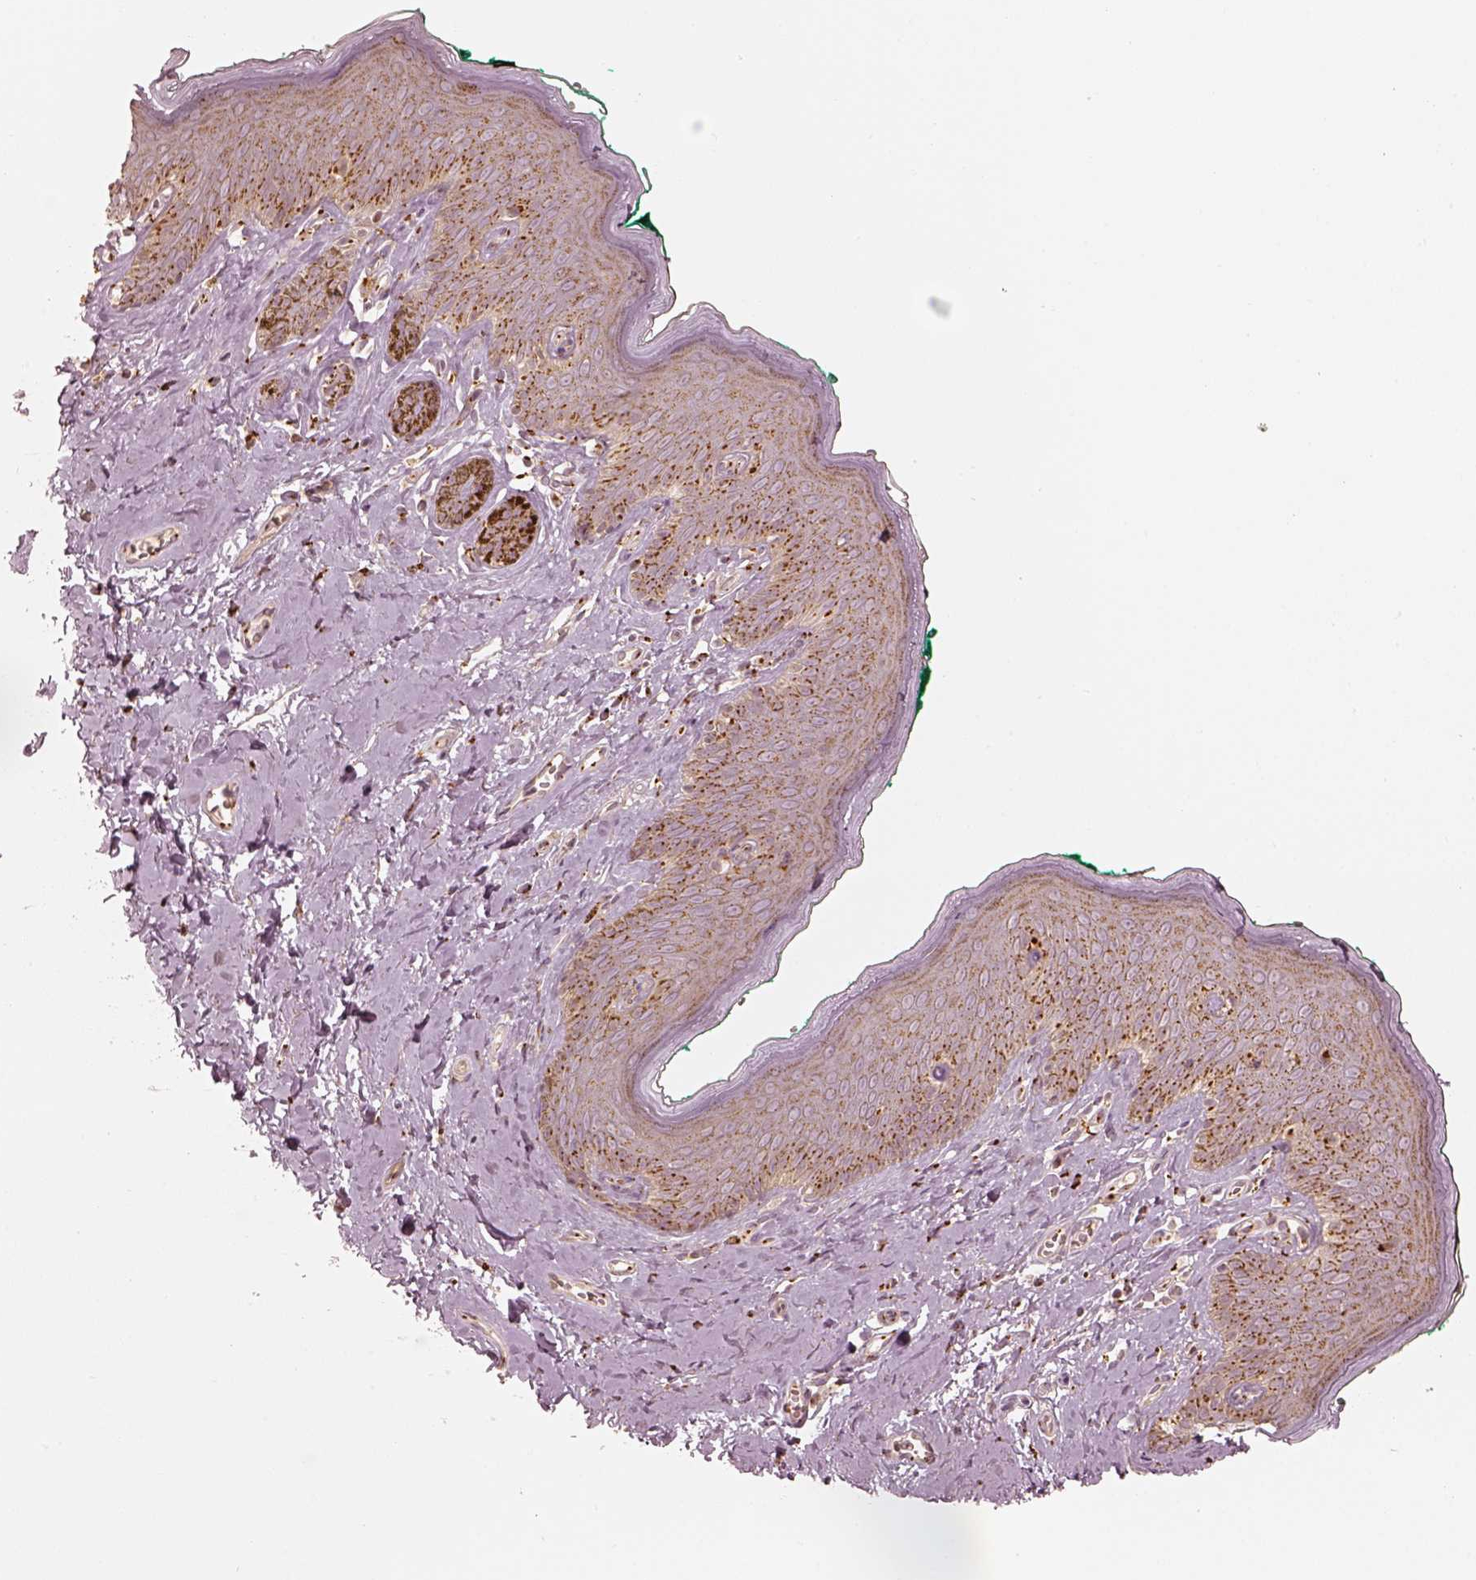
{"staining": {"intensity": "moderate", "quantity": "25%-75%", "location": "cytoplasmic/membranous"}, "tissue": "skin", "cell_type": "Epidermal cells", "image_type": "normal", "snomed": [{"axis": "morphology", "description": "Normal tissue, NOS"}, {"axis": "topography", "description": "Vulva"}], "caption": "Immunohistochemistry micrograph of normal skin: human skin stained using immunohistochemistry shows medium levels of moderate protein expression localized specifically in the cytoplasmic/membranous of epidermal cells, appearing as a cytoplasmic/membranous brown color.", "gene": "GORASP2", "patient": {"sex": "female", "age": 66}}